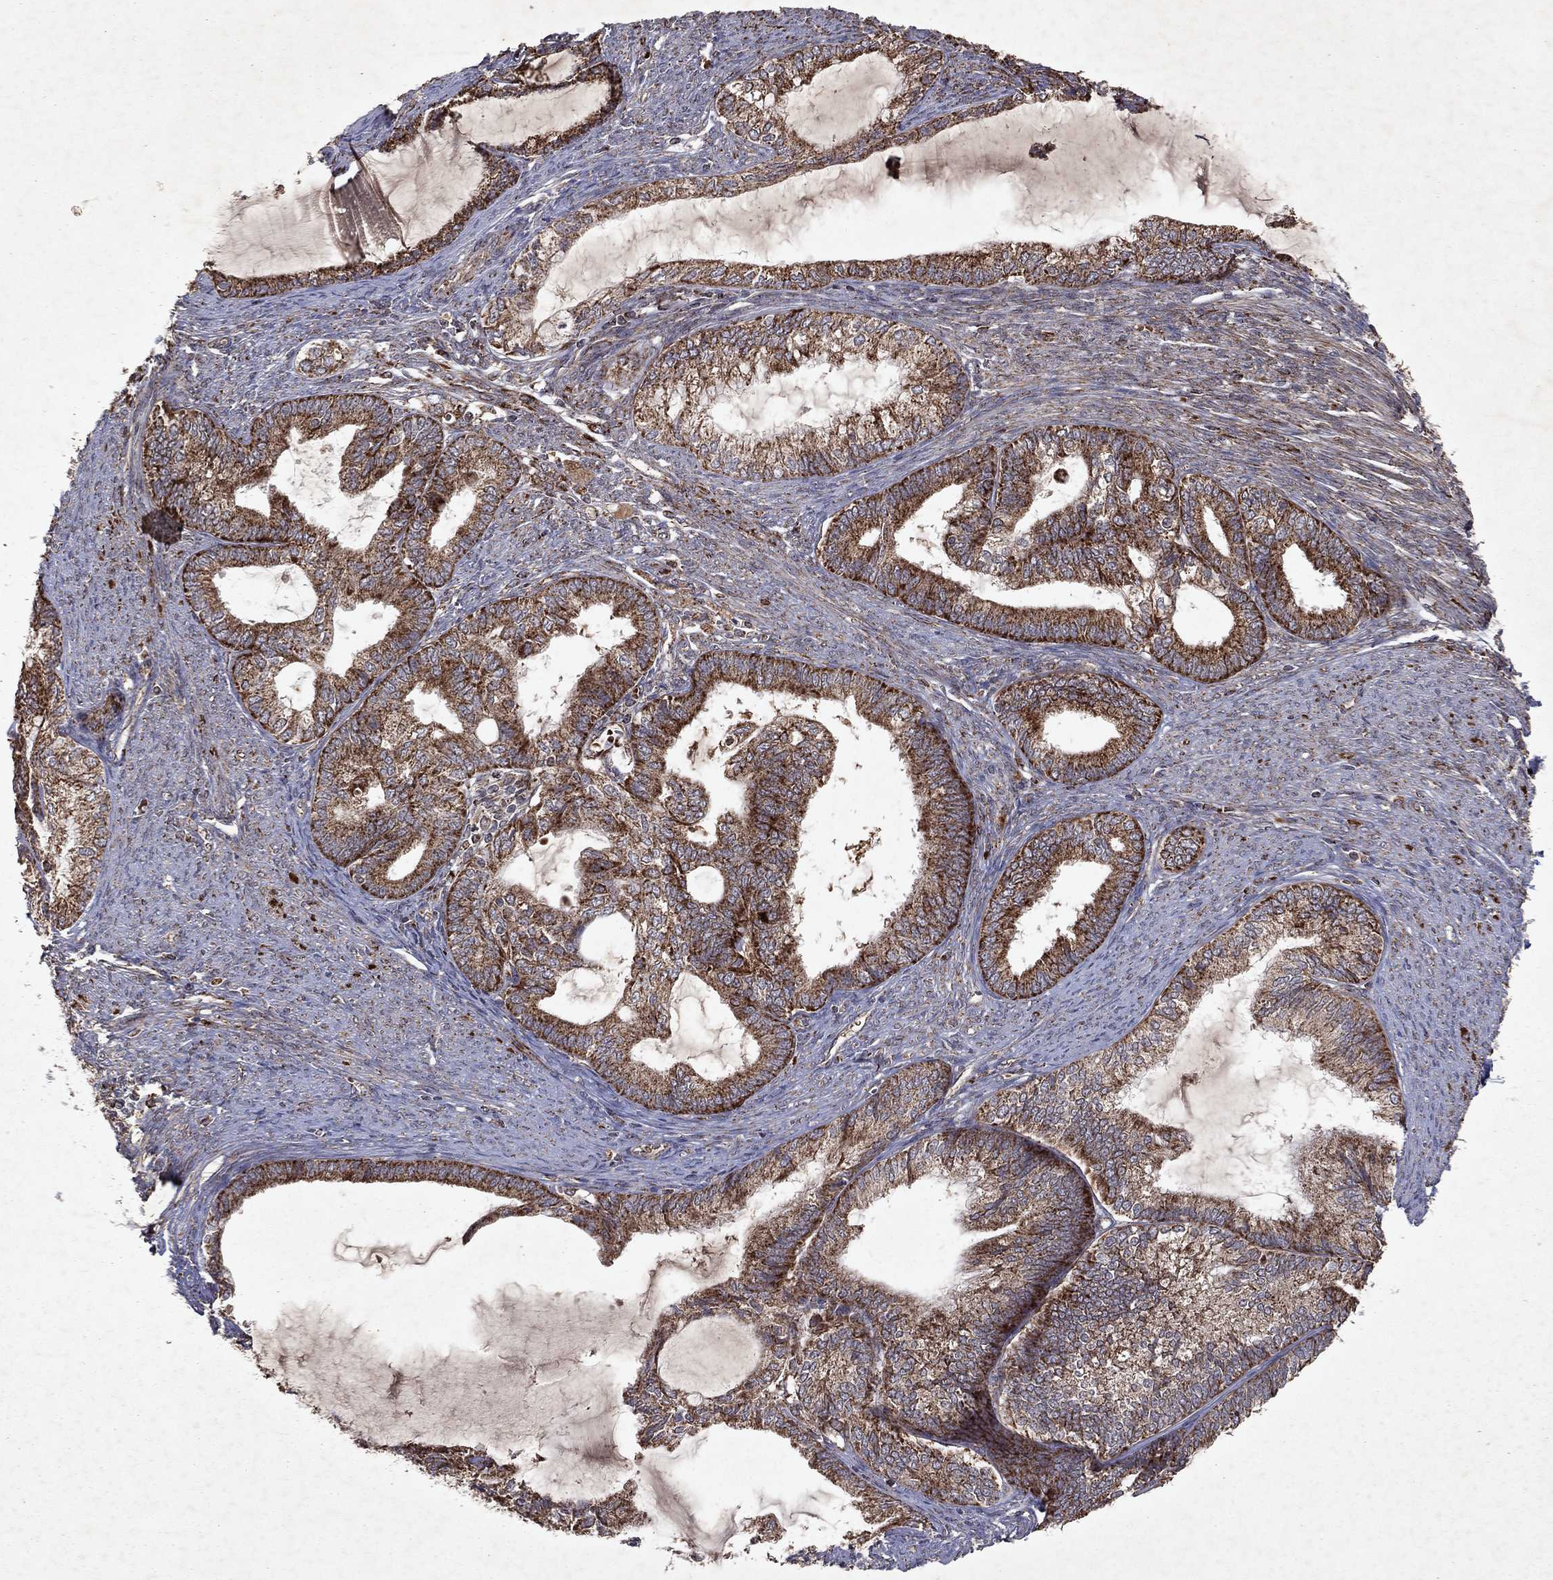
{"staining": {"intensity": "strong", "quantity": ">75%", "location": "cytoplasmic/membranous"}, "tissue": "endometrial cancer", "cell_type": "Tumor cells", "image_type": "cancer", "snomed": [{"axis": "morphology", "description": "Adenocarcinoma, NOS"}, {"axis": "topography", "description": "Endometrium"}], "caption": "The histopathology image shows a brown stain indicating the presence of a protein in the cytoplasmic/membranous of tumor cells in adenocarcinoma (endometrial).", "gene": "PYROXD2", "patient": {"sex": "female", "age": 86}}